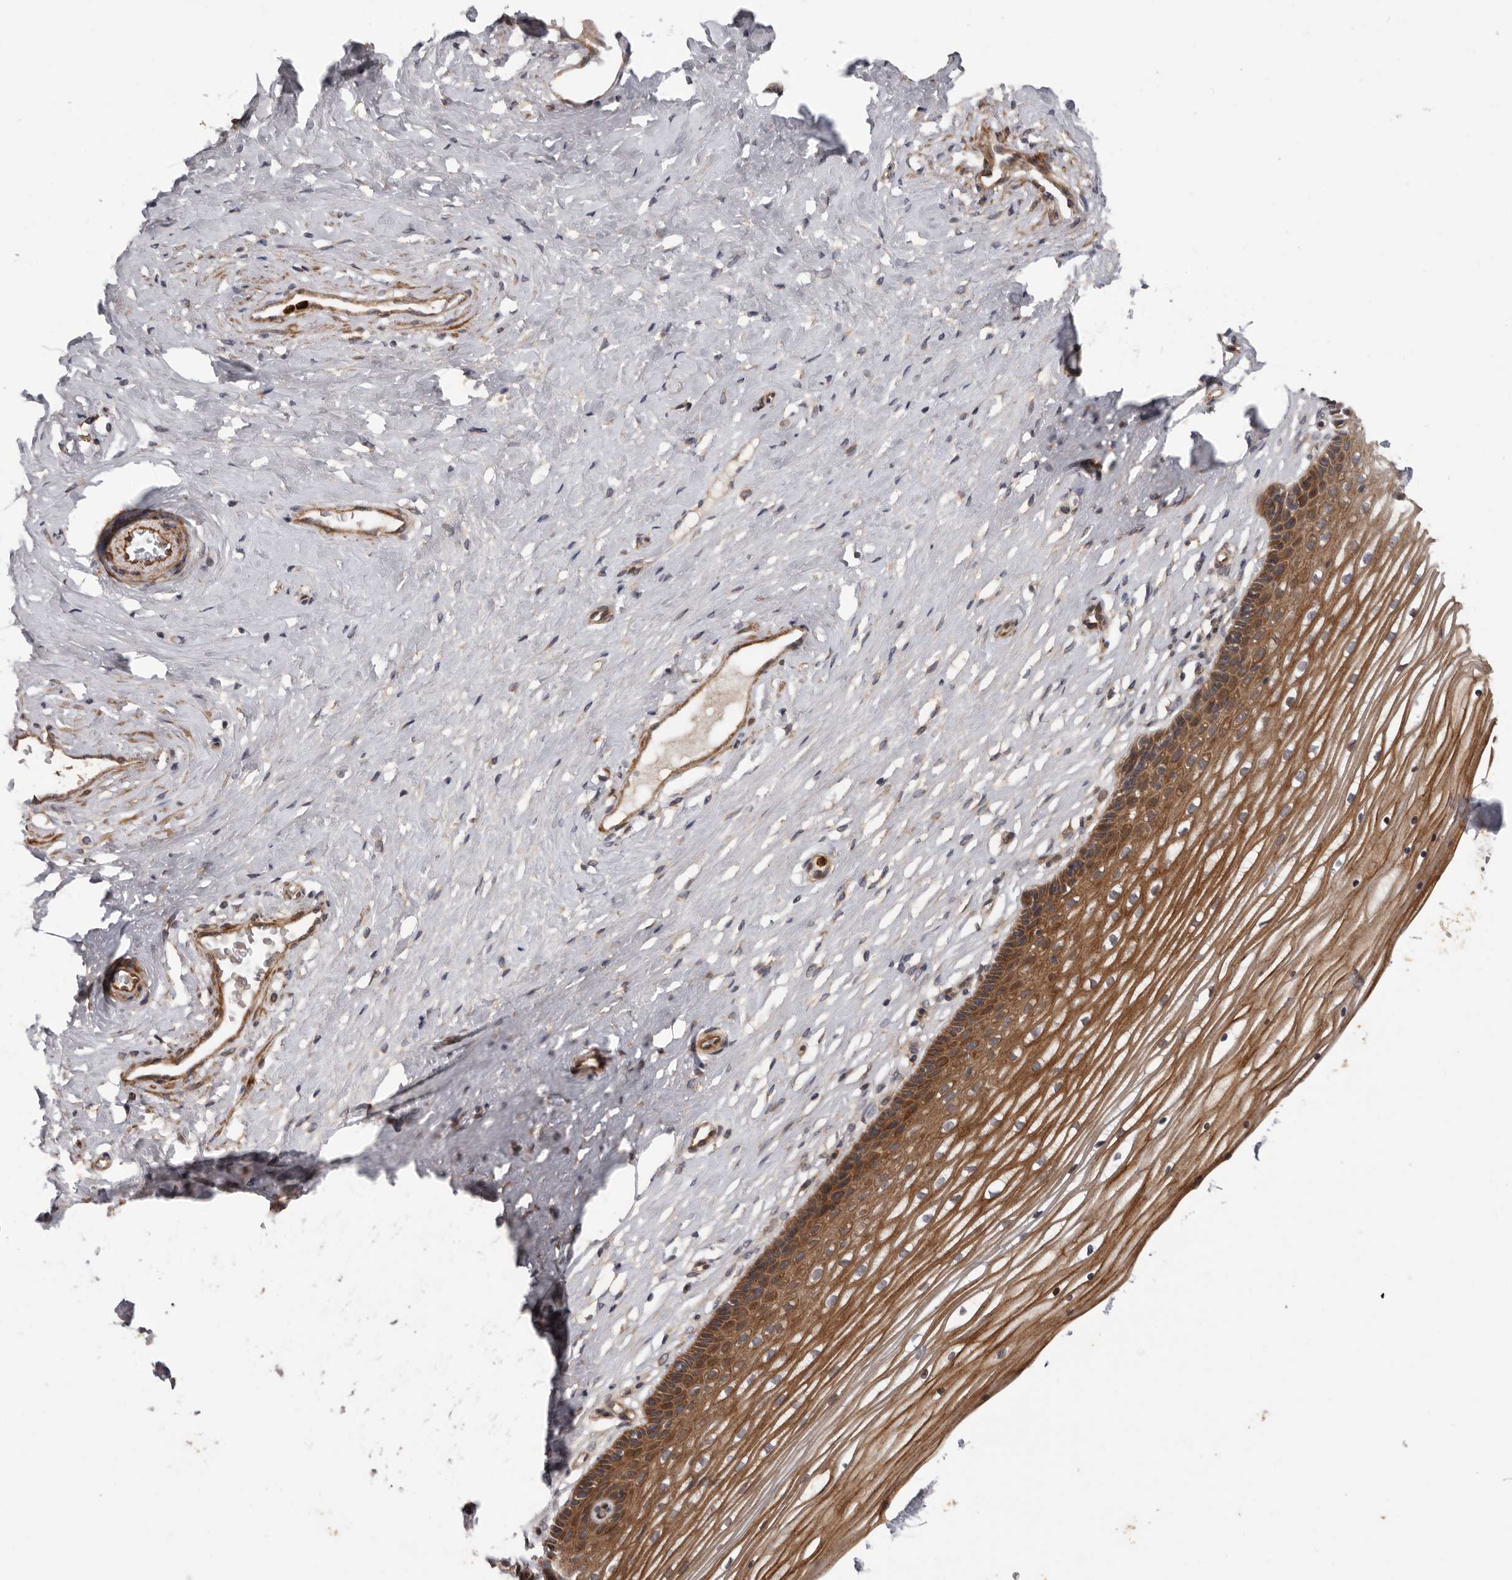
{"staining": {"intensity": "moderate", "quantity": ">75%", "location": "cytoplasmic/membranous"}, "tissue": "vagina", "cell_type": "Squamous epithelial cells", "image_type": "normal", "snomed": [{"axis": "morphology", "description": "Normal tissue, NOS"}, {"axis": "topography", "description": "Vagina"}, {"axis": "topography", "description": "Cervix"}], "caption": "High-magnification brightfield microscopy of unremarkable vagina stained with DAB (3,3'-diaminobenzidine) (brown) and counterstained with hematoxylin (blue). squamous epithelial cells exhibit moderate cytoplasmic/membranous expression is seen in approximately>75% of cells.", "gene": "ARHGEF5", "patient": {"sex": "female", "age": 40}}